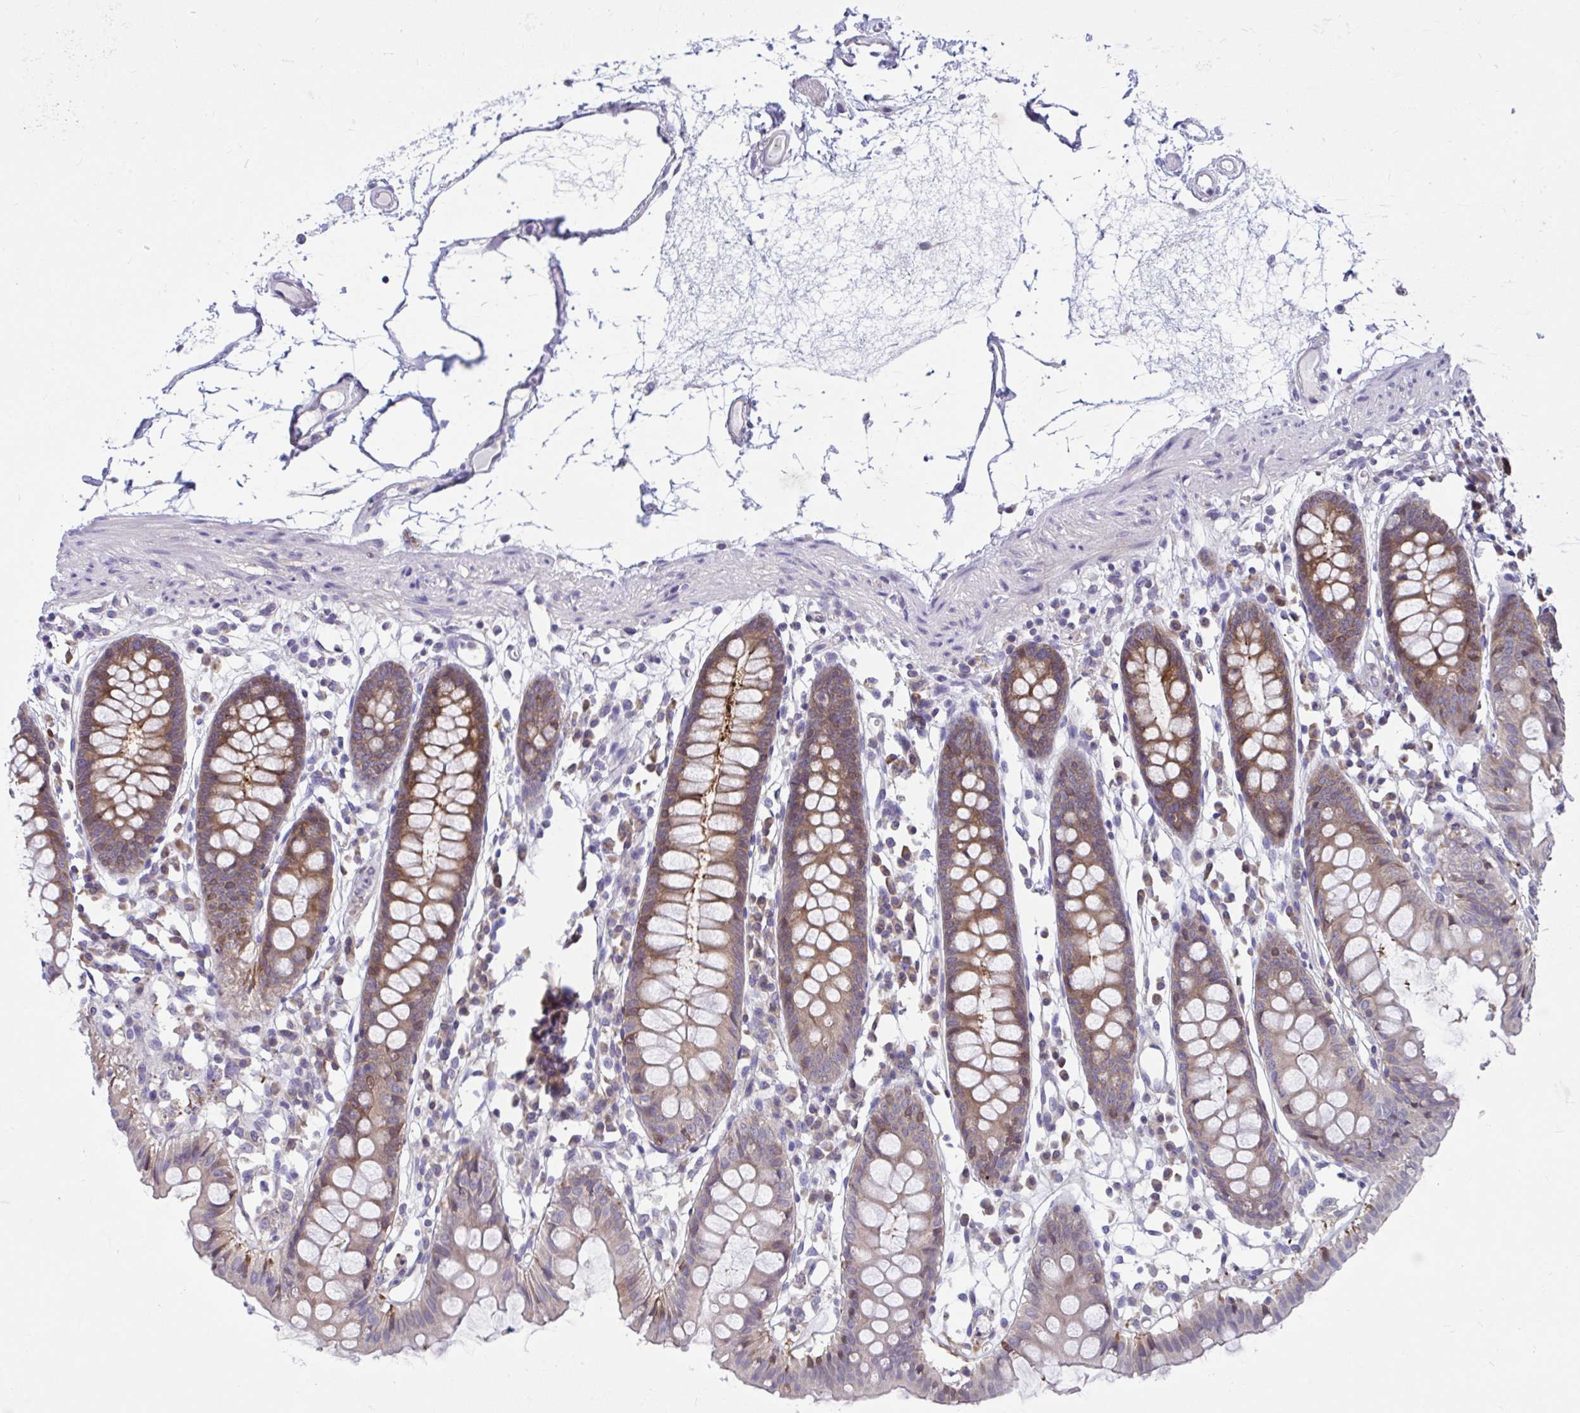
{"staining": {"intensity": "weak", "quantity": "<25%", "location": "cytoplasmic/membranous"}, "tissue": "colon", "cell_type": "Endothelial cells", "image_type": "normal", "snomed": [{"axis": "morphology", "description": "Normal tissue, NOS"}, {"axis": "topography", "description": "Colon"}], "caption": "IHC photomicrograph of unremarkable colon: human colon stained with DAB (3,3'-diaminobenzidine) demonstrates no significant protein positivity in endothelial cells. (Brightfield microscopy of DAB IHC at high magnification).", "gene": "PCDHB7", "patient": {"sex": "female", "age": 84}}